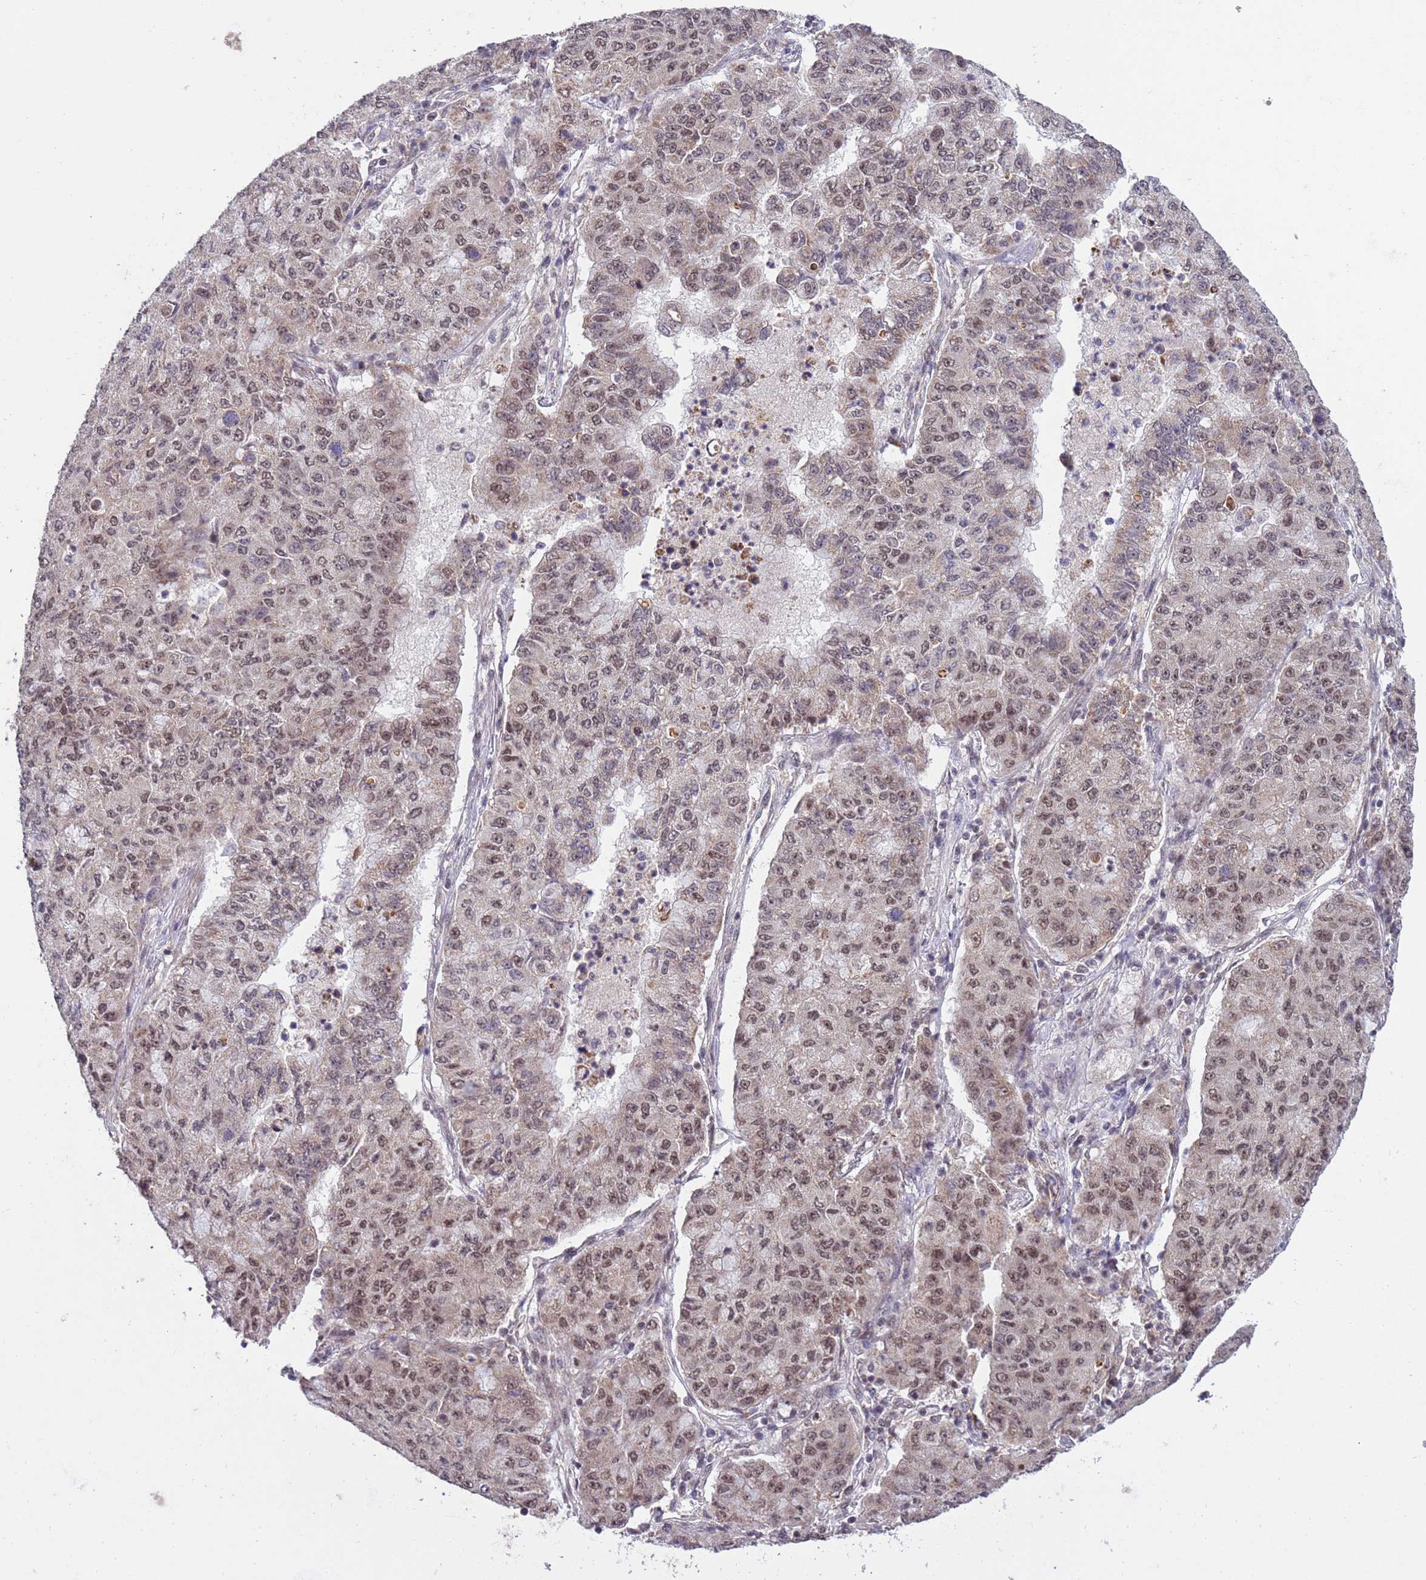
{"staining": {"intensity": "moderate", "quantity": ">75%", "location": "nuclear"}, "tissue": "lung cancer", "cell_type": "Tumor cells", "image_type": "cancer", "snomed": [{"axis": "morphology", "description": "Squamous cell carcinoma, NOS"}, {"axis": "topography", "description": "Lung"}], "caption": "Human lung cancer (squamous cell carcinoma) stained with a brown dye exhibits moderate nuclear positive staining in about >75% of tumor cells.", "gene": "PPM1H", "patient": {"sex": "male", "age": 74}}